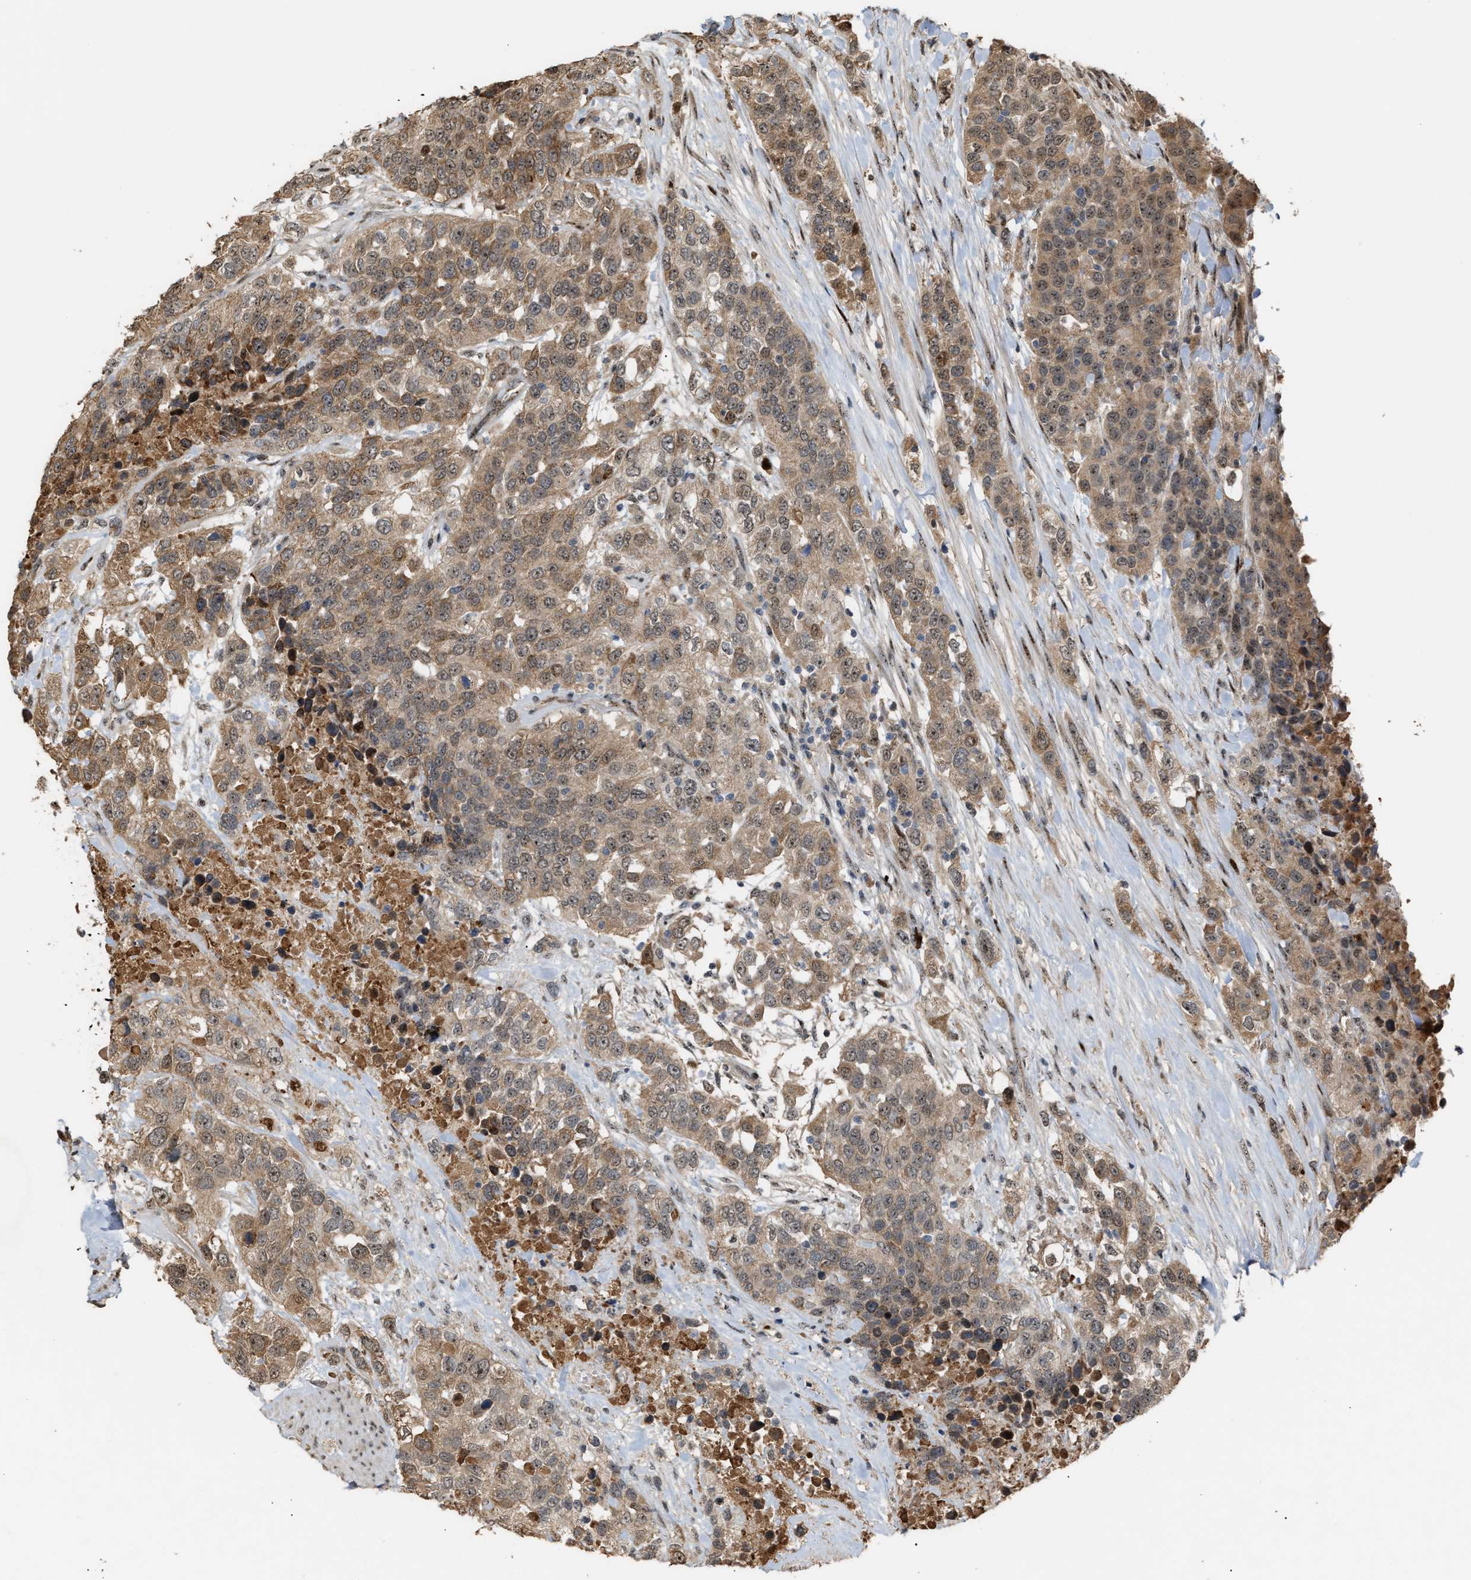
{"staining": {"intensity": "weak", "quantity": ">75%", "location": "cytoplasmic/membranous,nuclear"}, "tissue": "urothelial cancer", "cell_type": "Tumor cells", "image_type": "cancer", "snomed": [{"axis": "morphology", "description": "Urothelial carcinoma, High grade"}, {"axis": "topography", "description": "Urinary bladder"}], "caption": "Immunohistochemistry photomicrograph of neoplastic tissue: urothelial cancer stained using immunohistochemistry (IHC) demonstrates low levels of weak protein expression localized specifically in the cytoplasmic/membranous and nuclear of tumor cells, appearing as a cytoplasmic/membranous and nuclear brown color.", "gene": "ZFAND5", "patient": {"sex": "female", "age": 80}}